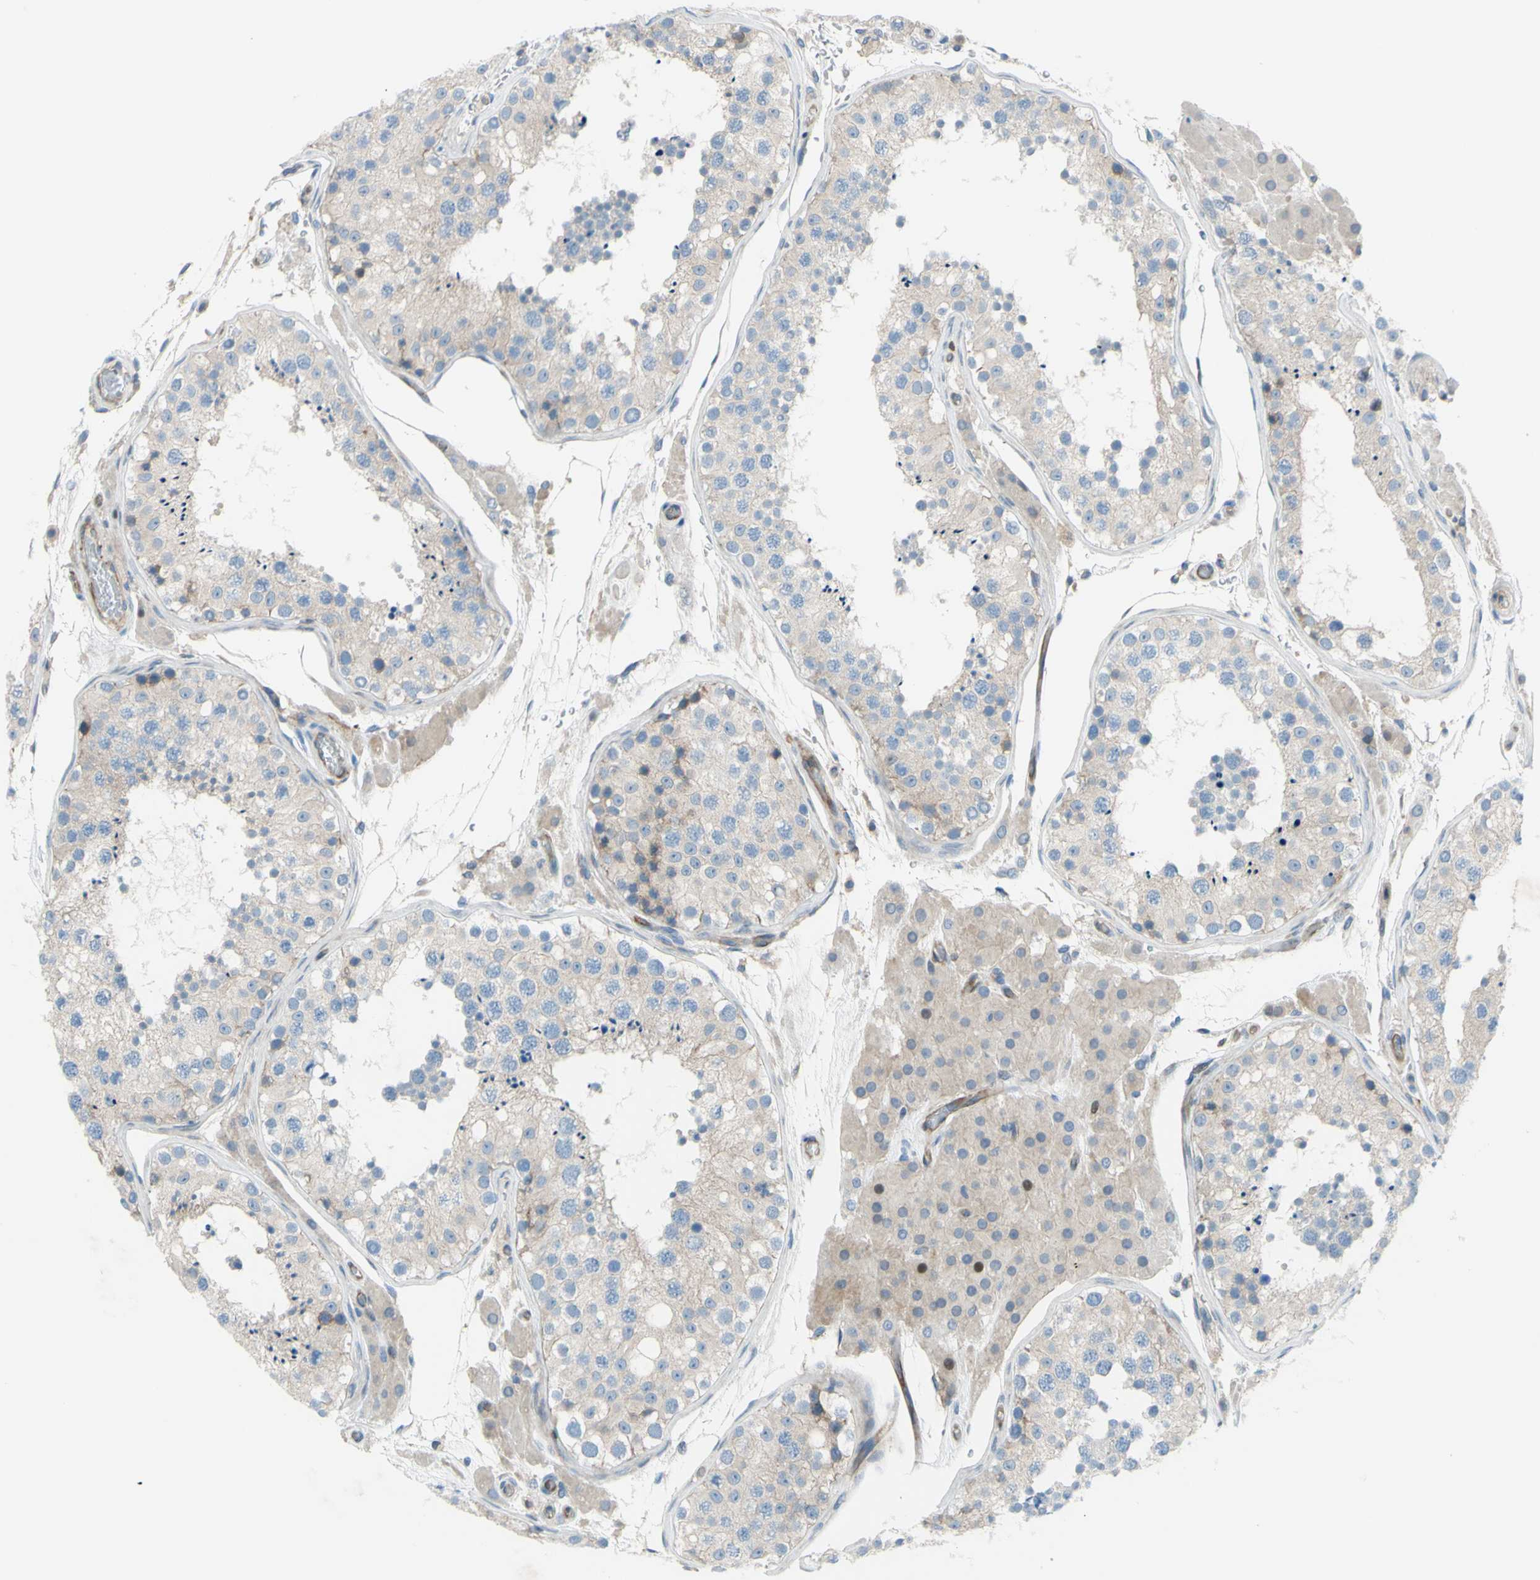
{"staining": {"intensity": "negative", "quantity": "none", "location": "none"}, "tissue": "testis", "cell_type": "Cells in seminiferous ducts", "image_type": "normal", "snomed": [{"axis": "morphology", "description": "Normal tissue, NOS"}, {"axis": "topography", "description": "Testis"}, {"axis": "topography", "description": "Epididymis"}], "caption": "IHC photomicrograph of unremarkable testis: testis stained with DAB (3,3'-diaminobenzidine) demonstrates no significant protein positivity in cells in seminiferous ducts.", "gene": "PAK2", "patient": {"sex": "male", "age": 26}}